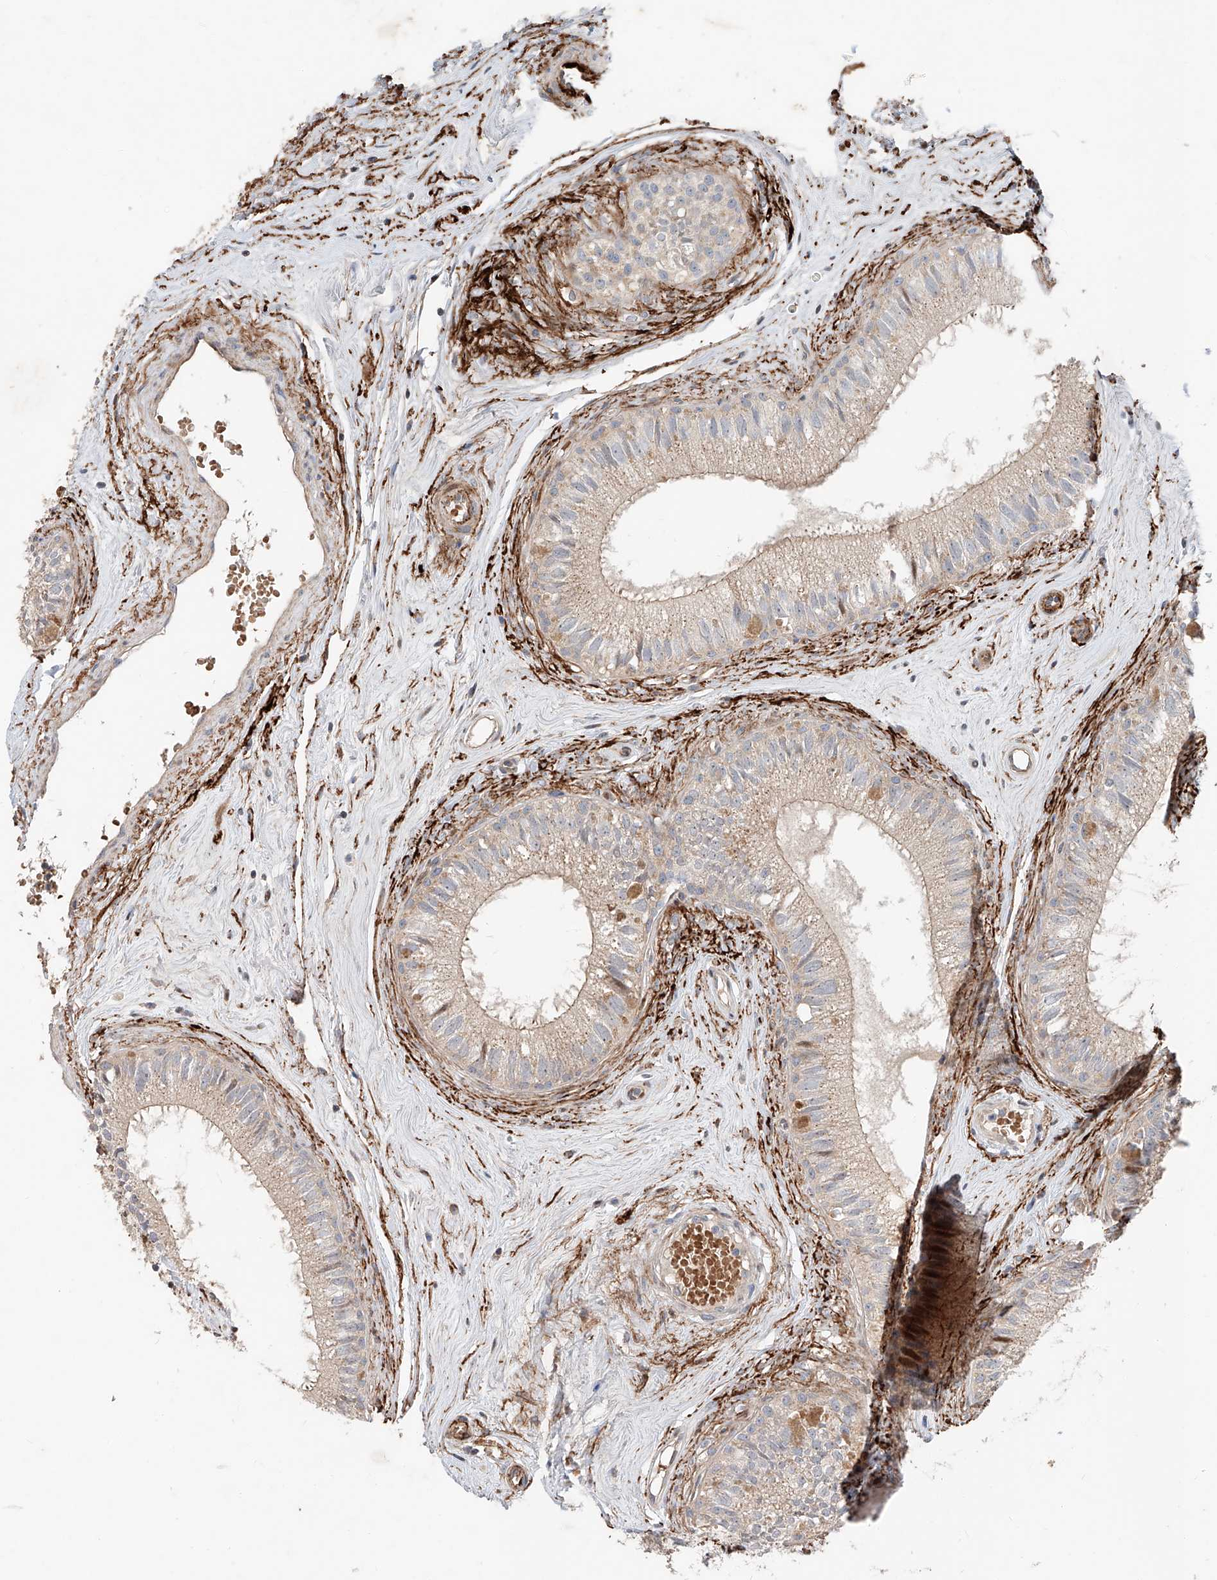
{"staining": {"intensity": "moderate", "quantity": "<25%", "location": "cytoplasmic/membranous"}, "tissue": "epididymis", "cell_type": "Glandular cells", "image_type": "normal", "snomed": [{"axis": "morphology", "description": "Normal tissue, NOS"}, {"axis": "topography", "description": "Epididymis"}], "caption": "Brown immunohistochemical staining in unremarkable epididymis displays moderate cytoplasmic/membranous staining in about <25% of glandular cells. The staining is performed using DAB brown chromogen to label protein expression. The nuclei are counter-stained blue using hematoxylin.", "gene": "USF3", "patient": {"sex": "male", "age": 71}}